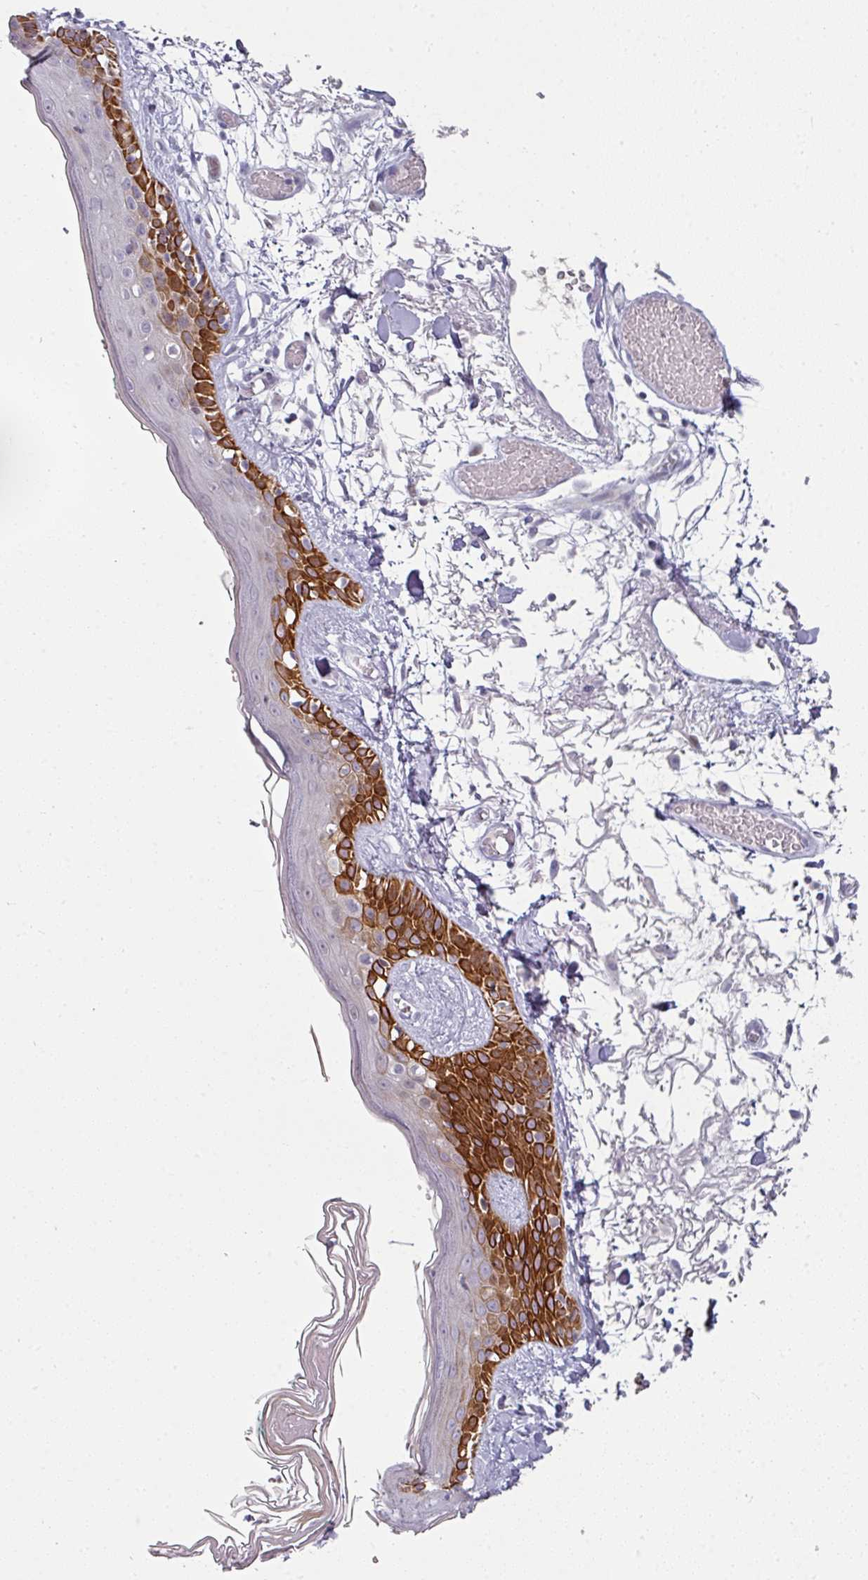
{"staining": {"intensity": "negative", "quantity": "none", "location": "none"}, "tissue": "skin", "cell_type": "Fibroblasts", "image_type": "normal", "snomed": [{"axis": "morphology", "description": "Normal tissue, NOS"}, {"axis": "topography", "description": "Skin"}], "caption": "Immunohistochemistry micrograph of benign skin: human skin stained with DAB shows no significant protein expression in fibroblasts.", "gene": "GTF2H3", "patient": {"sex": "male", "age": 79}}